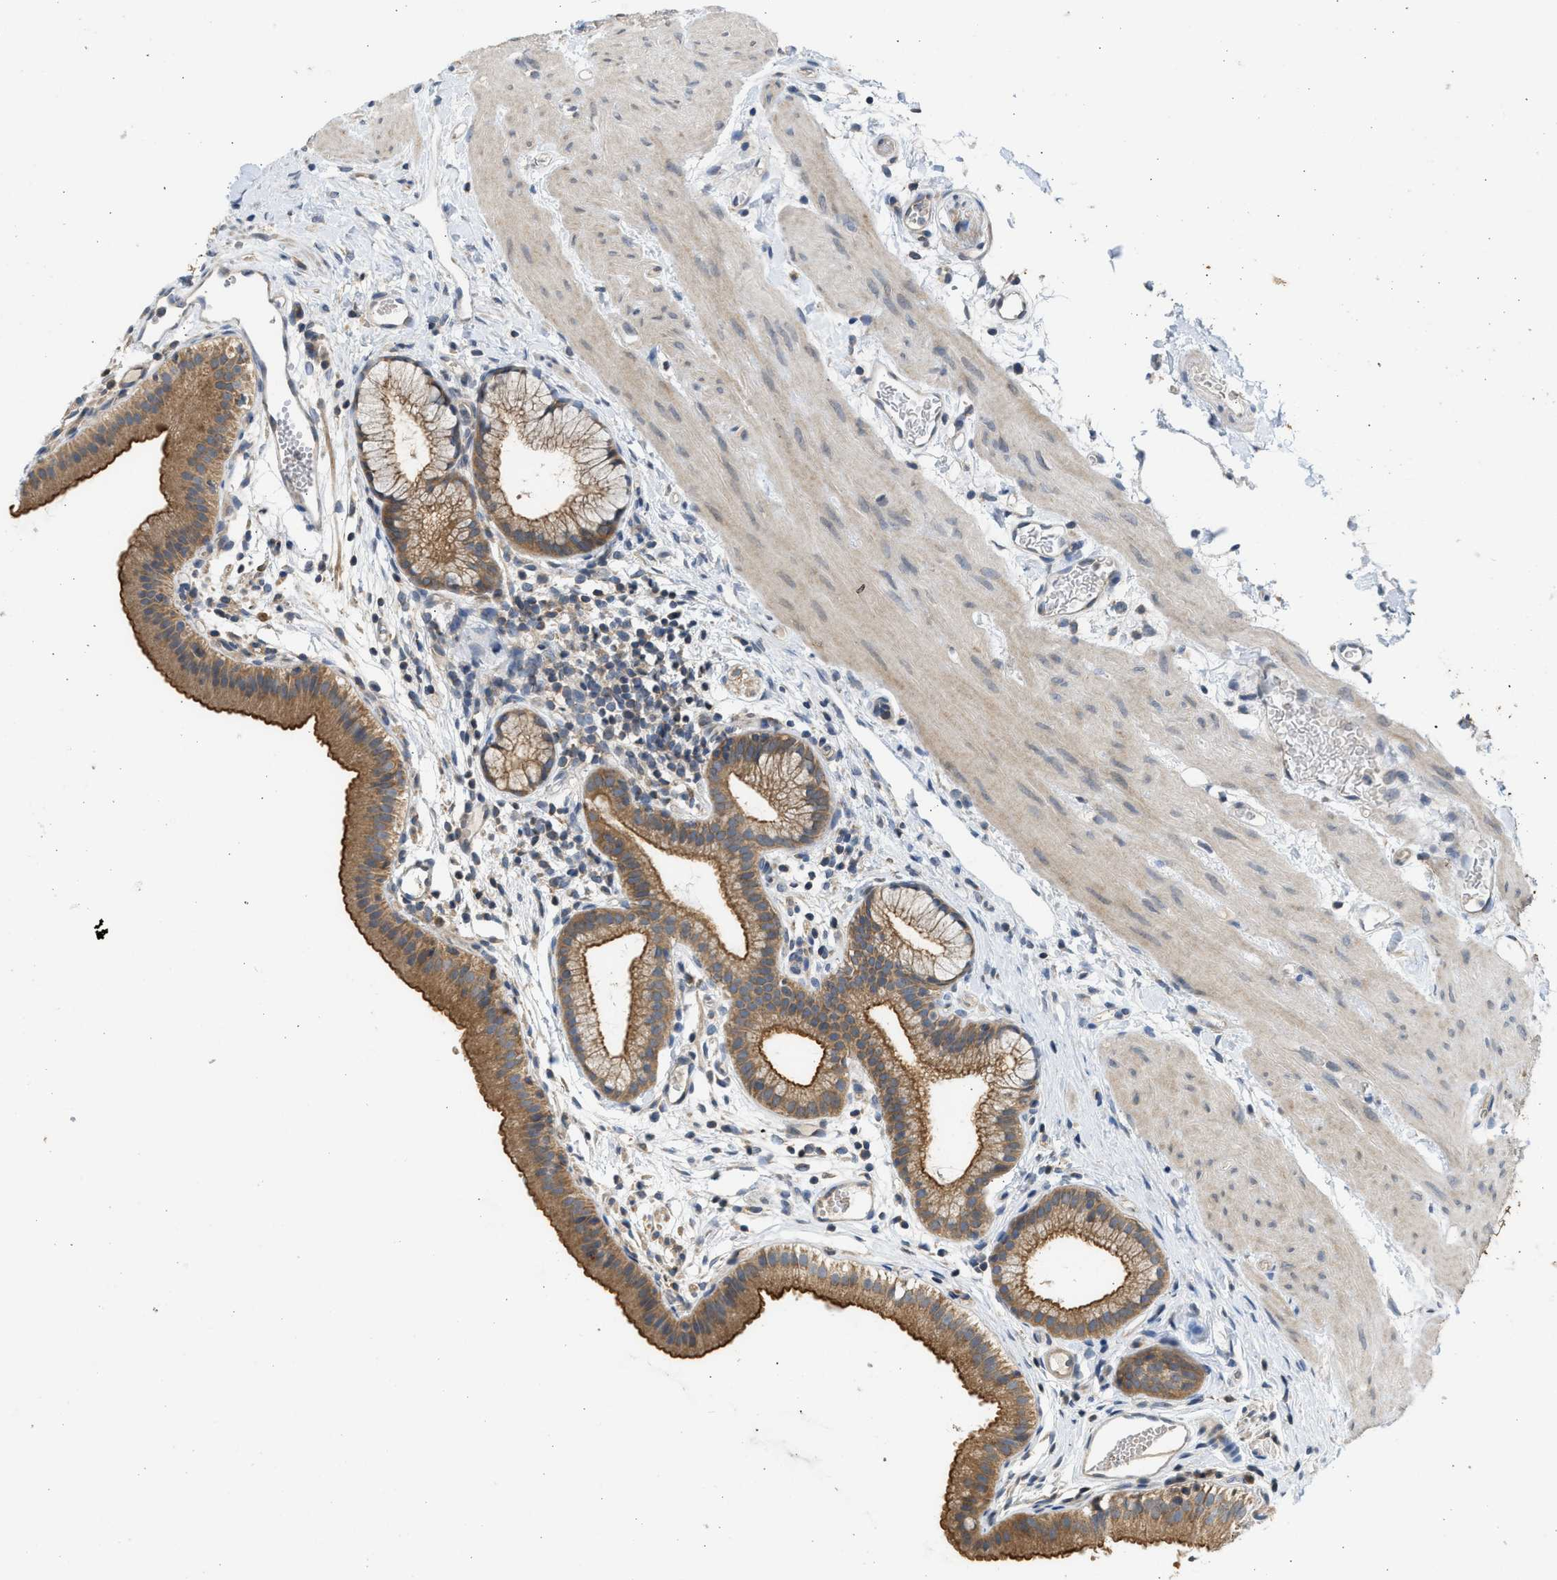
{"staining": {"intensity": "strong", "quantity": ">75%", "location": "cytoplasmic/membranous"}, "tissue": "gallbladder", "cell_type": "Glandular cells", "image_type": "normal", "snomed": [{"axis": "morphology", "description": "Normal tissue, NOS"}, {"axis": "topography", "description": "Gallbladder"}], "caption": "Immunohistochemical staining of unremarkable human gallbladder displays >75% levels of strong cytoplasmic/membranous protein staining in approximately >75% of glandular cells.", "gene": "CYP1A1", "patient": {"sex": "female", "age": 26}}